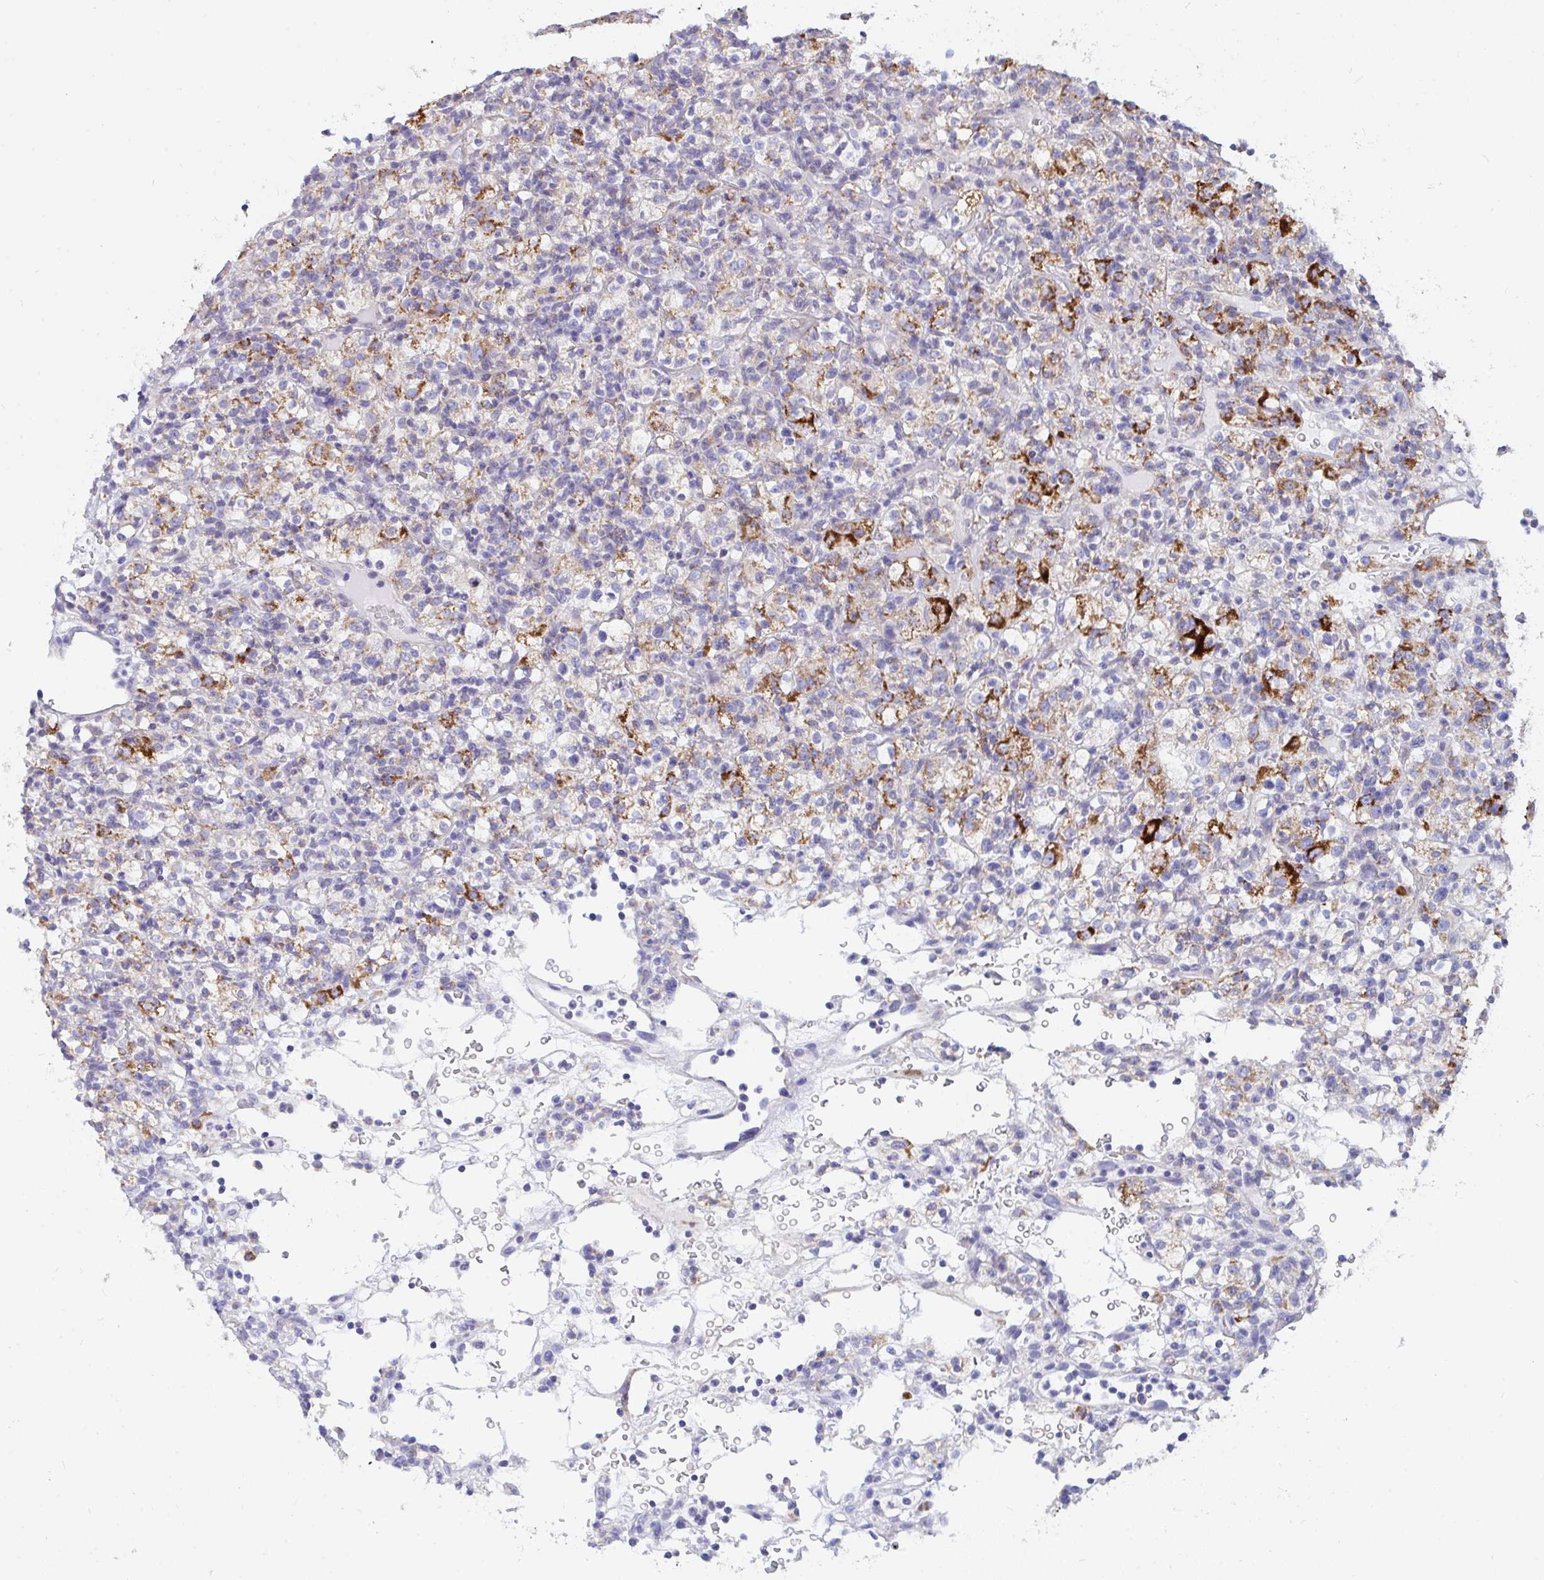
{"staining": {"intensity": "strong", "quantity": "<25%", "location": "cytoplasmic/membranous"}, "tissue": "renal cancer", "cell_type": "Tumor cells", "image_type": "cancer", "snomed": [{"axis": "morphology", "description": "Normal tissue, NOS"}, {"axis": "morphology", "description": "Adenocarcinoma, NOS"}, {"axis": "topography", "description": "Kidney"}], "caption": "Renal adenocarcinoma stained for a protein (brown) displays strong cytoplasmic/membranous positive positivity in approximately <25% of tumor cells.", "gene": "PC", "patient": {"sex": "female", "age": 72}}